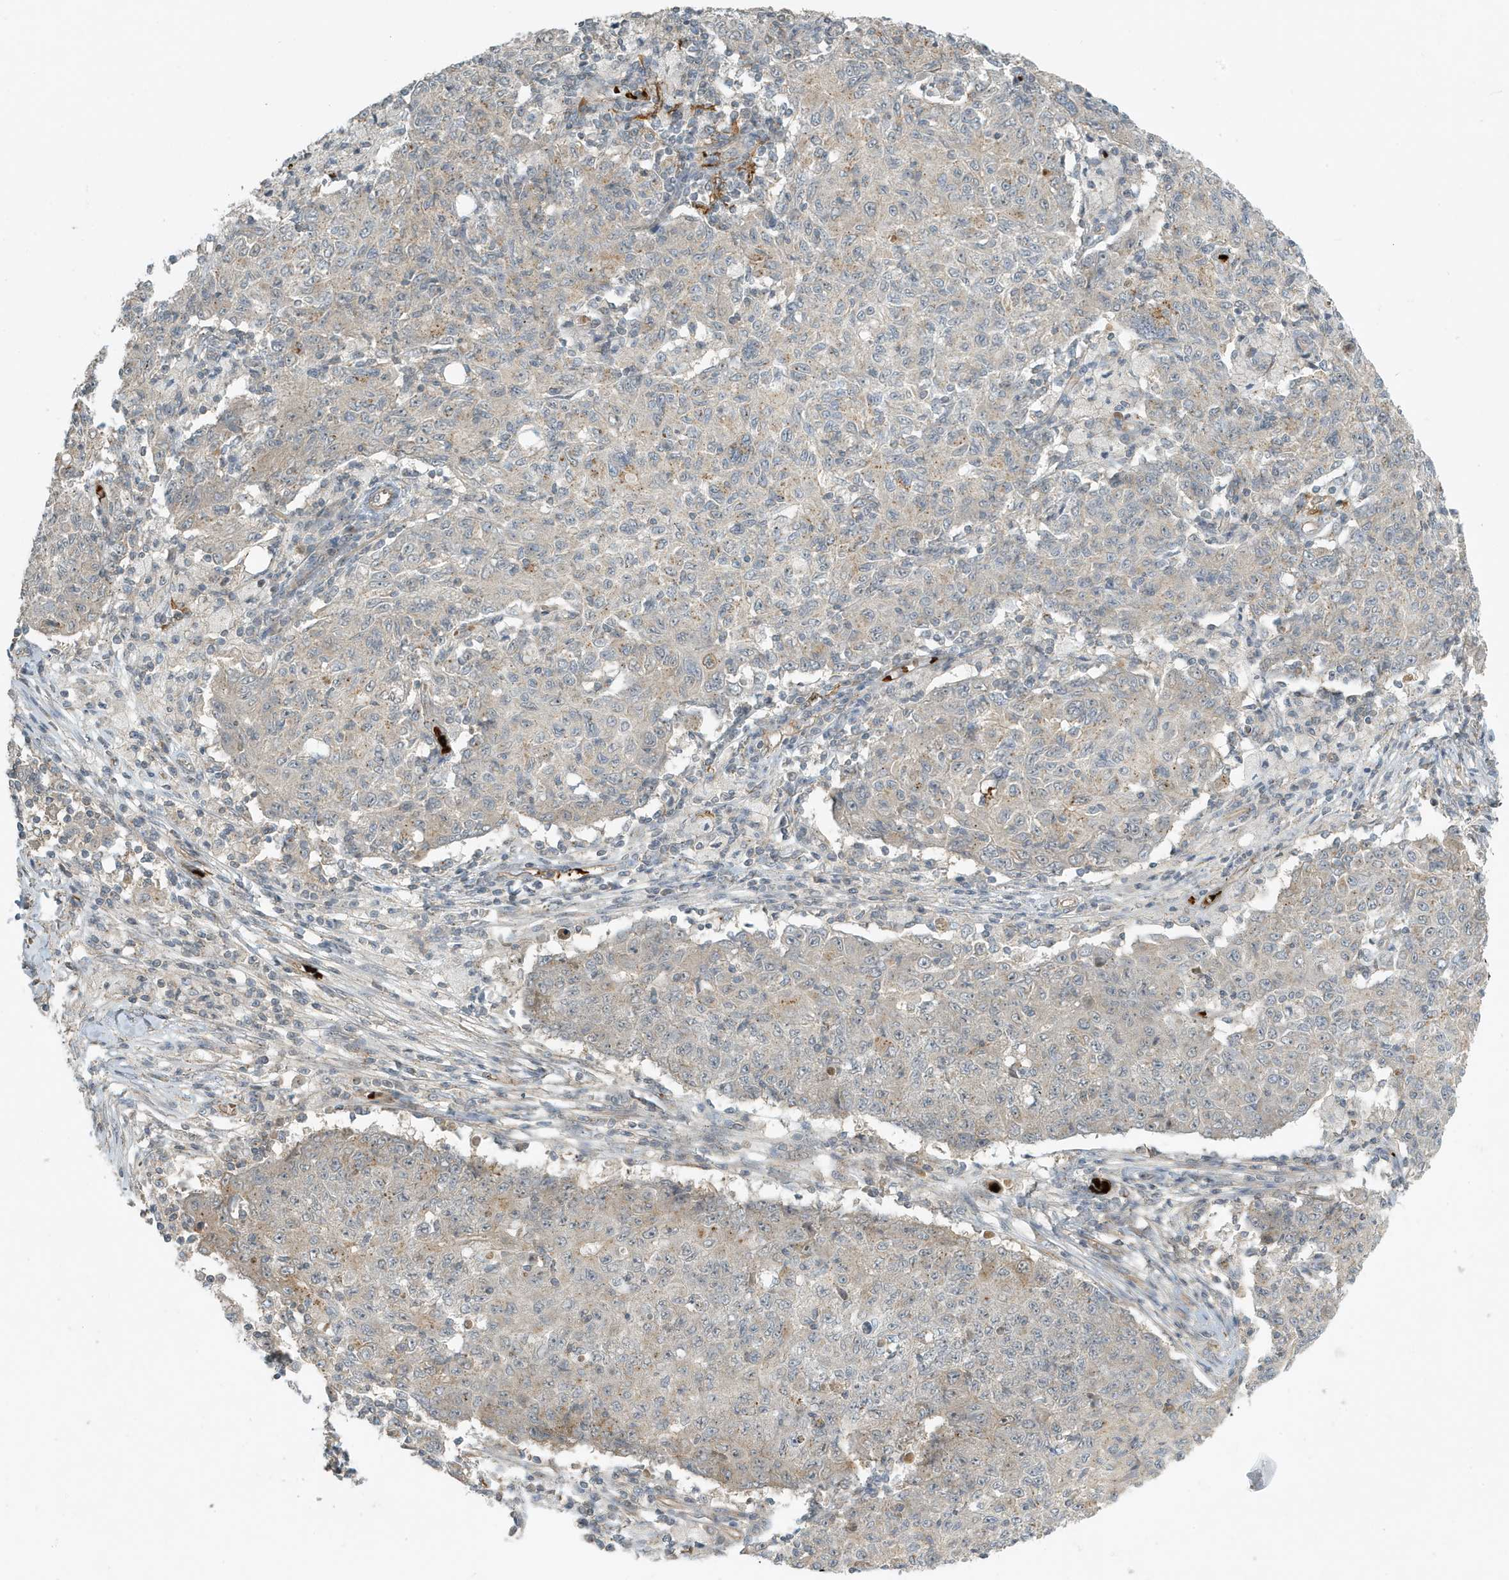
{"staining": {"intensity": "negative", "quantity": "none", "location": "none"}, "tissue": "ovarian cancer", "cell_type": "Tumor cells", "image_type": "cancer", "snomed": [{"axis": "morphology", "description": "Carcinoma, endometroid"}, {"axis": "topography", "description": "Ovary"}], "caption": "Immunohistochemistry image of neoplastic tissue: human endometroid carcinoma (ovarian) stained with DAB (3,3'-diaminobenzidine) exhibits no significant protein positivity in tumor cells.", "gene": "FYCO1", "patient": {"sex": "female", "age": 42}}